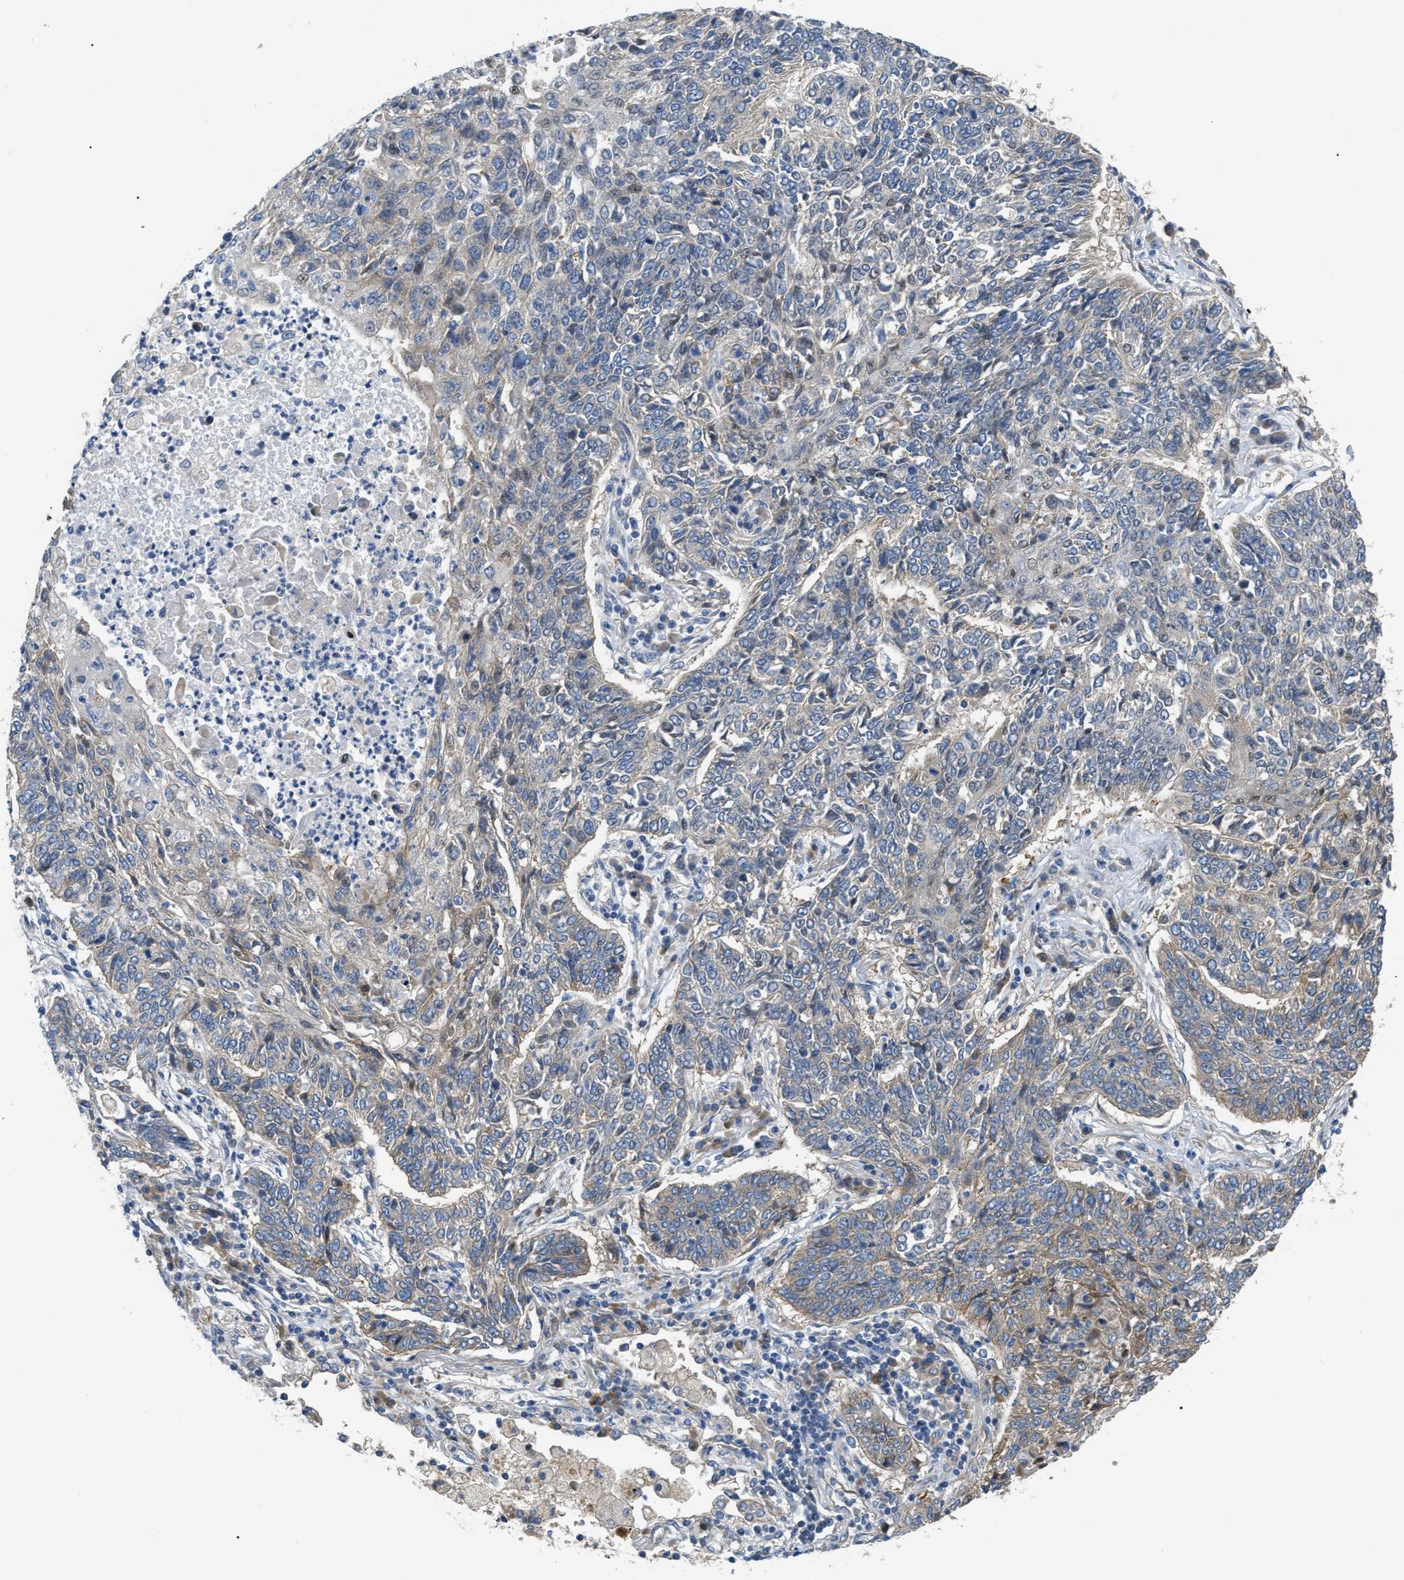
{"staining": {"intensity": "weak", "quantity": "<25%", "location": "cytoplasmic/membranous"}, "tissue": "lung cancer", "cell_type": "Tumor cells", "image_type": "cancer", "snomed": [{"axis": "morphology", "description": "Normal tissue, NOS"}, {"axis": "morphology", "description": "Squamous cell carcinoma, NOS"}, {"axis": "topography", "description": "Cartilage tissue"}, {"axis": "topography", "description": "Bronchus"}, {"axis": "topography", "description": "Lung"}], "caption": "Lung cancer was stained to show a protein in brown. There is no significant expression in tumor cells.", "gene": "DHX58", "patient": {"sex": "female", "age": 49}}